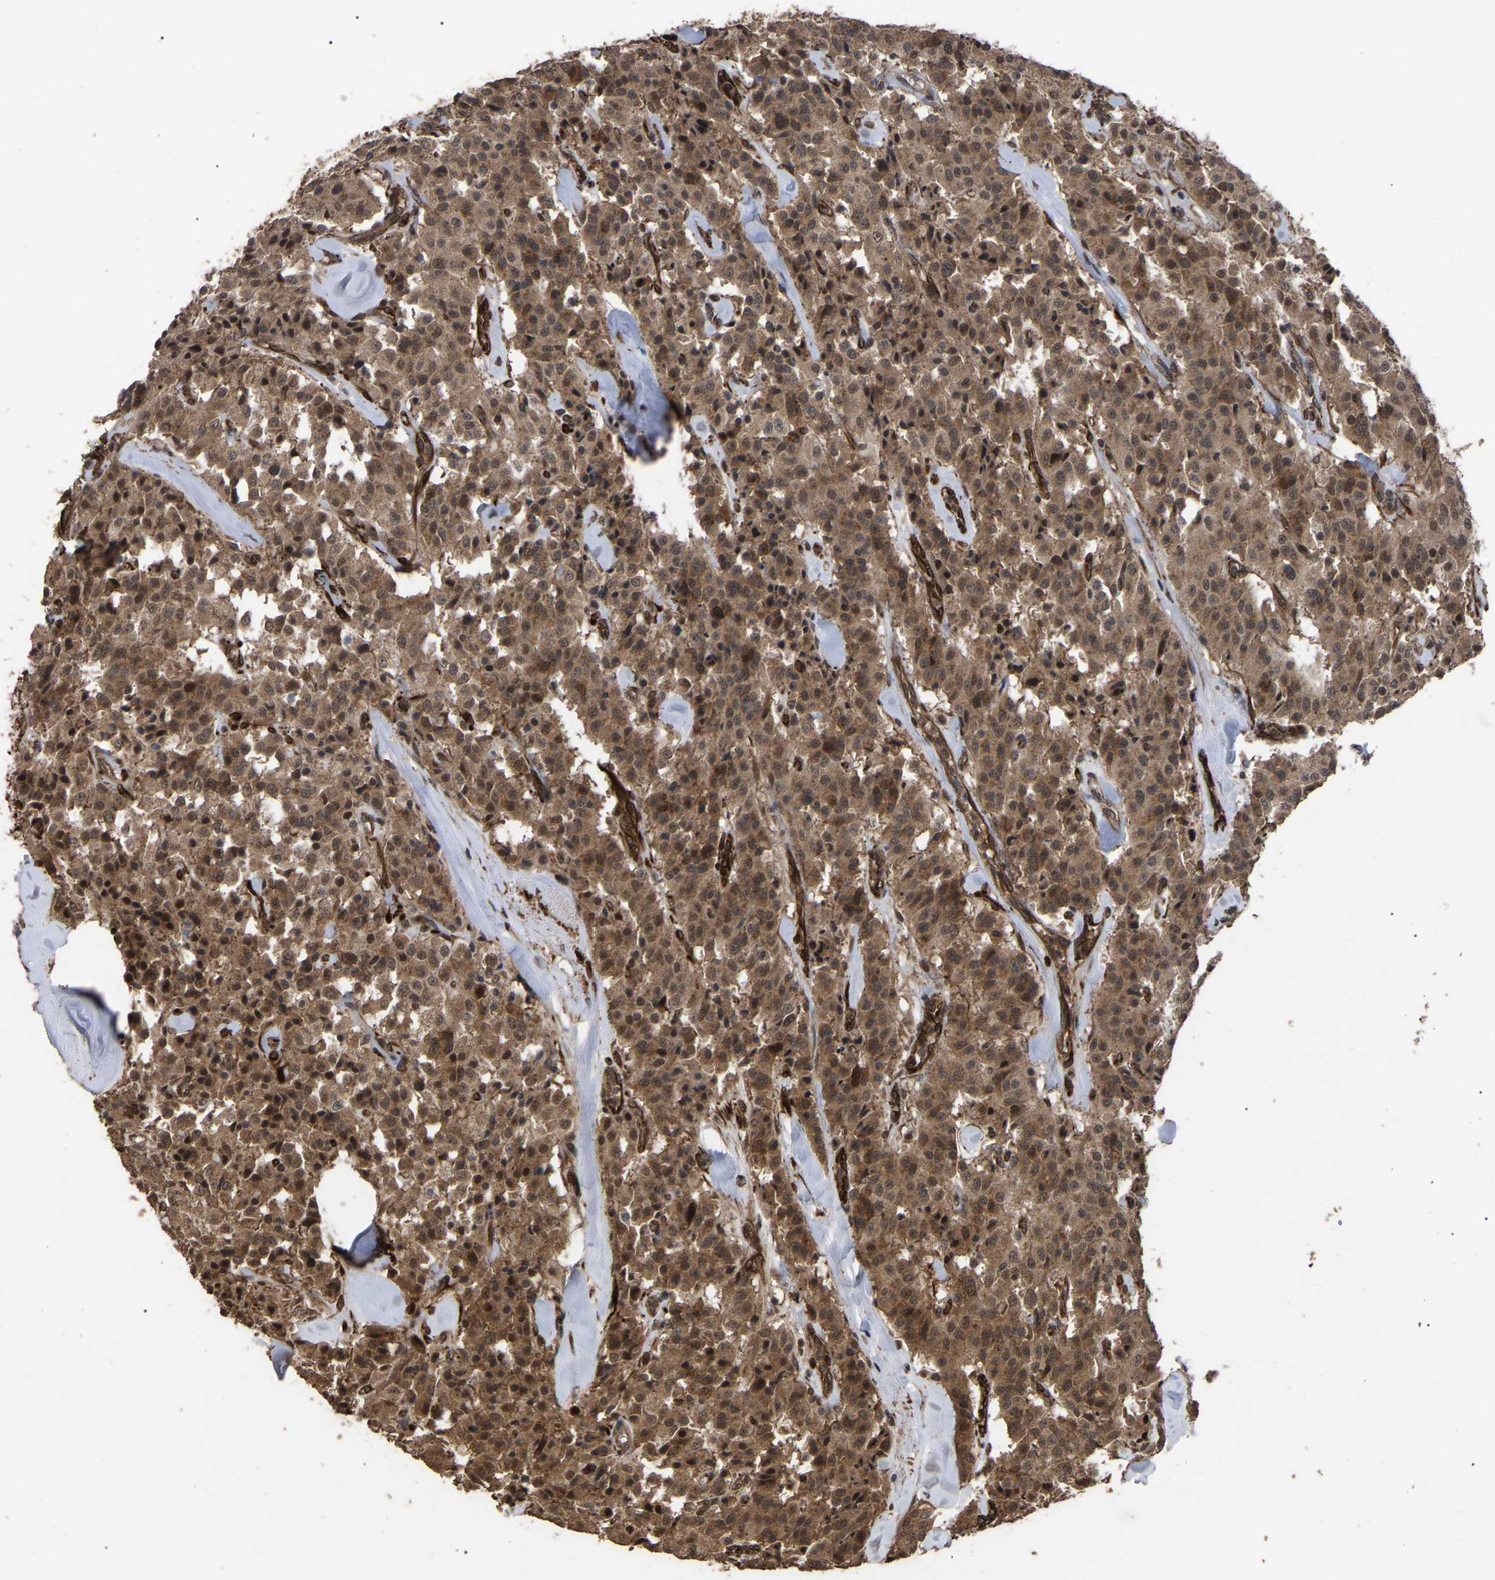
{"staining": {"intensity": "moderate", "quantity": ">75%", "location": "cytoplasmic/membranous"}, "tissue": "carcinoid", "cell_type": "Tumor cells", "image_type": "cancer", "snomed": [{"axis": "morphology", "description": "Carcinoid, malignant, NOS"}, {"axis": "topography", "description": "Lung"}], "caption": "Immunohistochemistry staining of carcinoid, which displays medium levels of moderate cytoplasmic/membranous positivity in about >75% of tumor cells indicating moderate cytoplasmic/membranous protein staining. The staining was performed using DAB (3,3'-diaminobenzidine) (brown) for protein detection and nuclei were counterstained in hematoxylin (blue).", "gene": "FAM161B", "patient": {"sex": "male", "age": 30}}